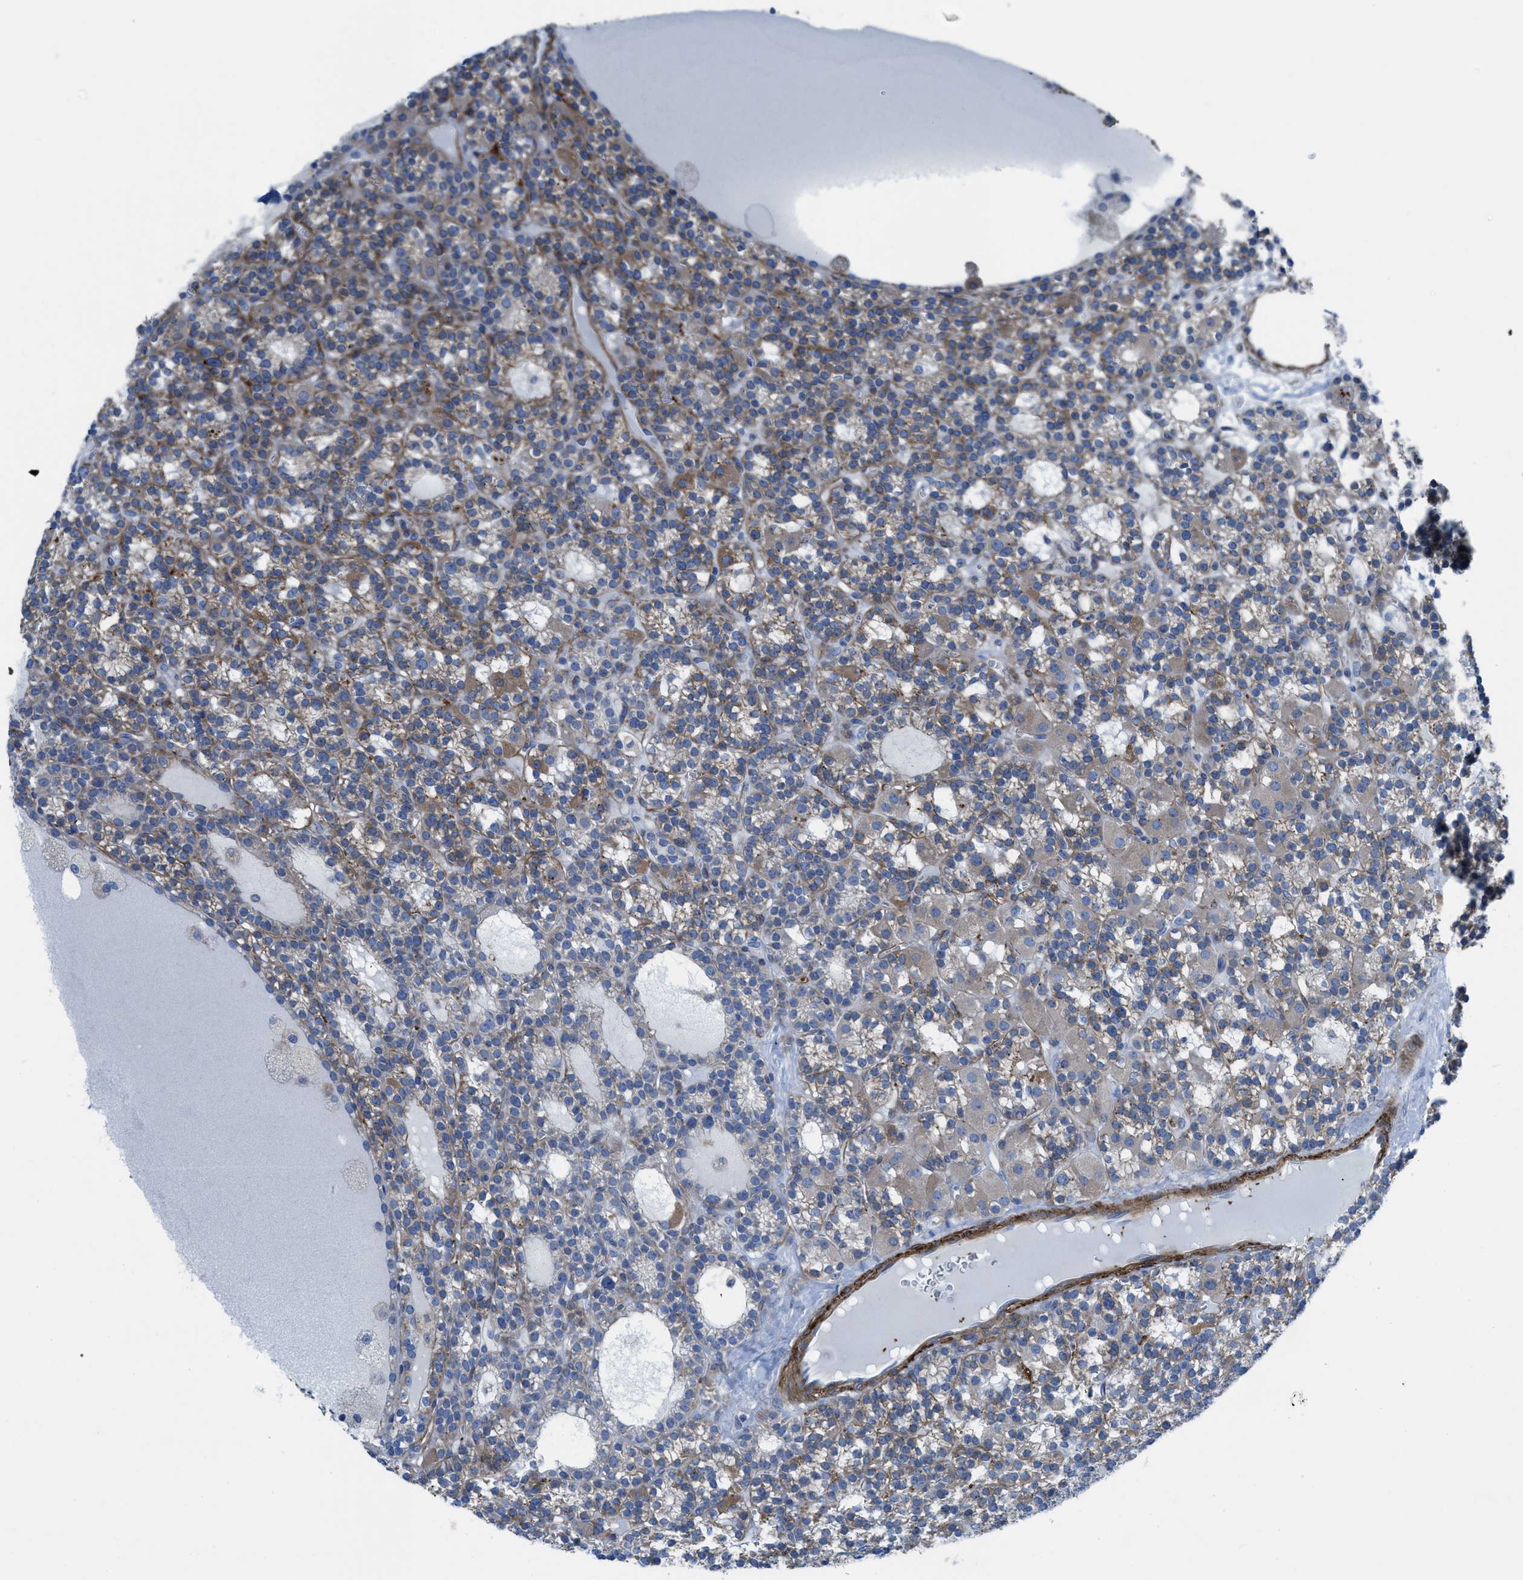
{"staining": {"intensity": "weak", "quantity": "25%-75%", "location": "cytoplasmic/membranous"}, "tissue": "parathyroid gland", "cell_type": "Glandular cells", "image_type": "normal", "snomed": [{"axis": "morphology", "description": "Normal tissue, NOS"}, {"axis": "morphology", "description": "Adenoma, NOS"}, {"axis": "topography", "description": "Parathyroid gland"}], "caption": "A low amount of weak cytoplasmic/membranous staining is present in about 25%-75% of glandular cells in unremarkable parathyroid gland.", "gene": "KCNH7", "patient": {"sex": "female", "age": 58}}